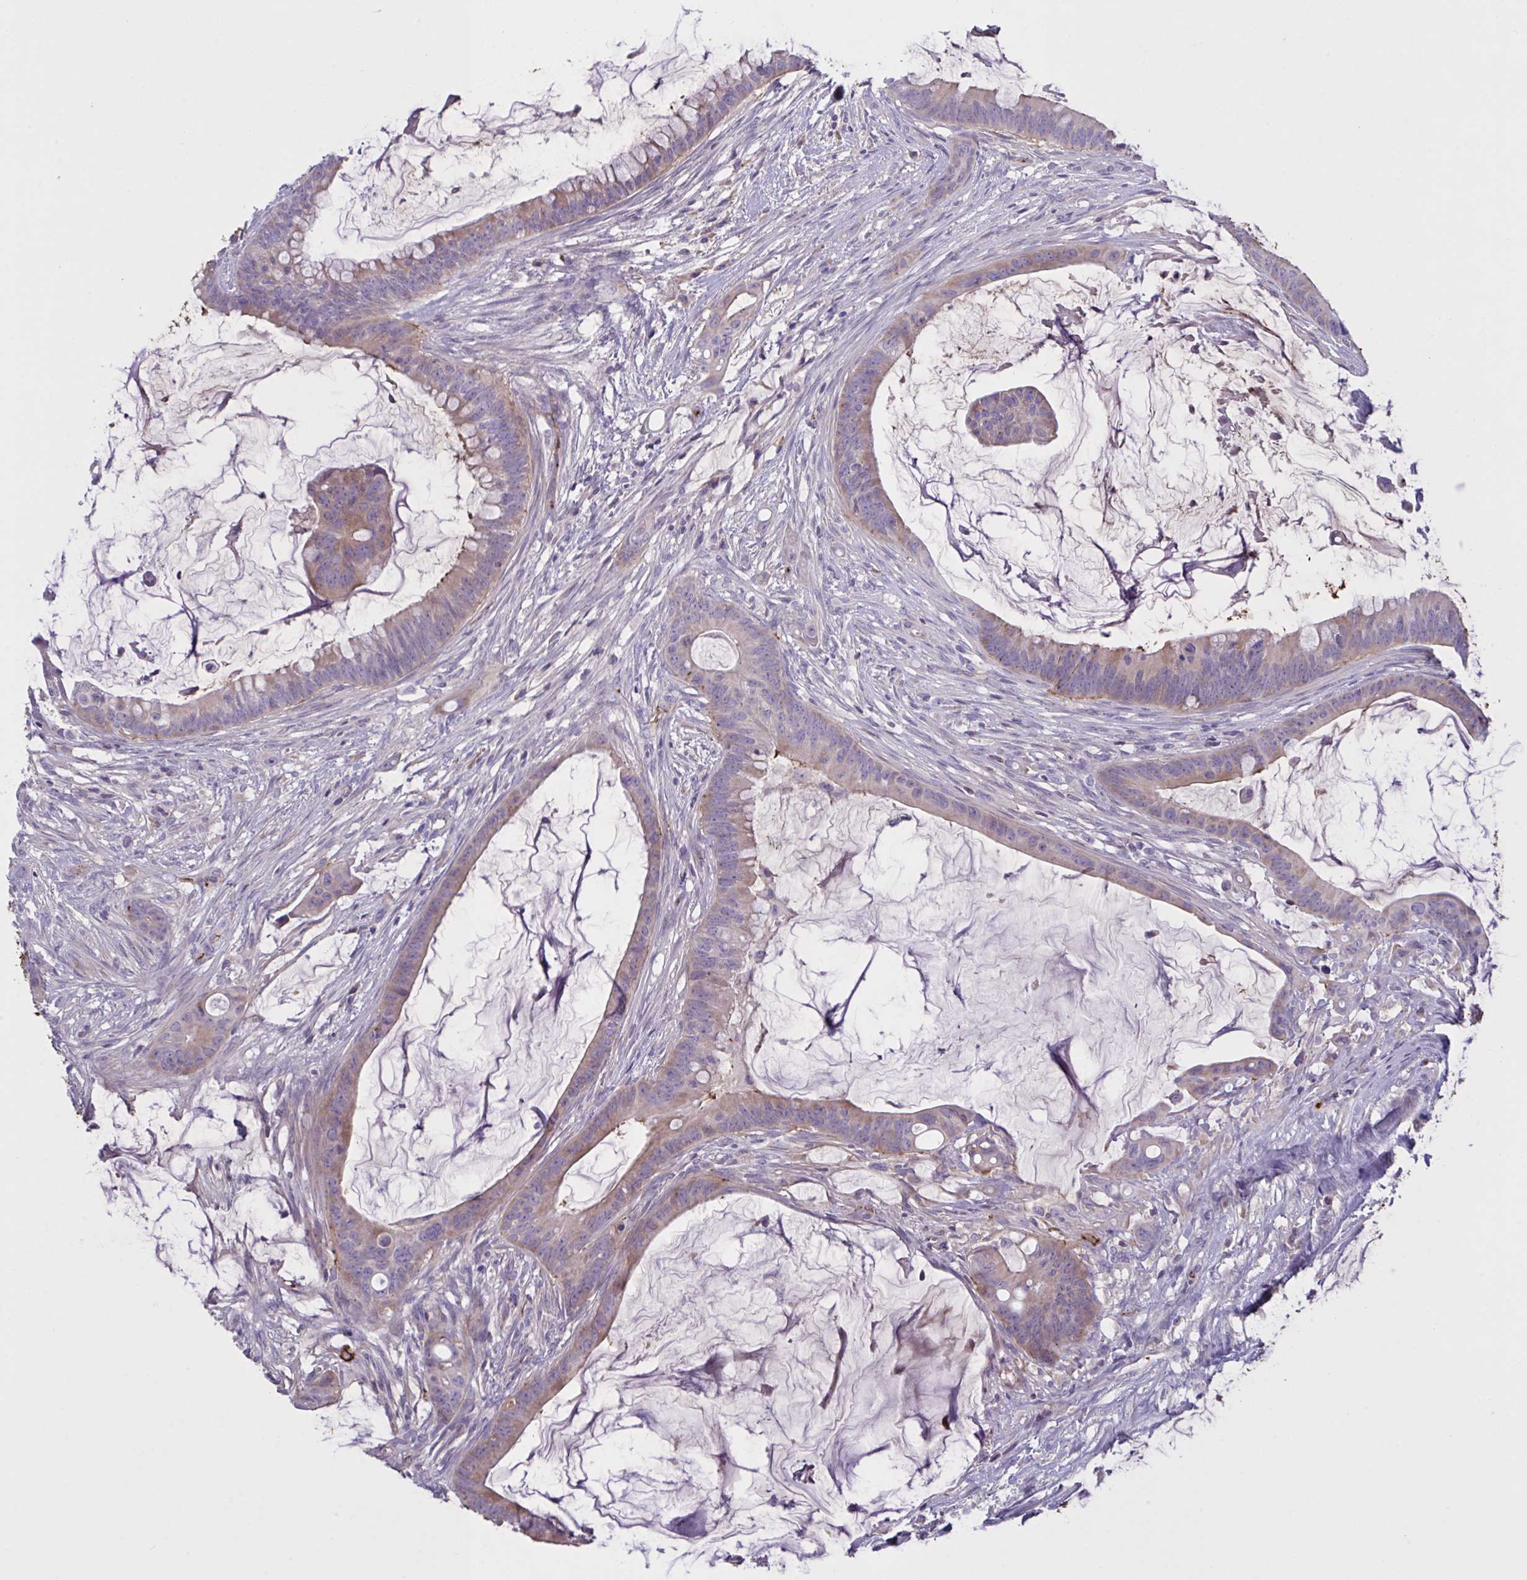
{"staining": {"intensity": "weak", "quantity": "<25%", "location": "cytoplasmic/membranous"}, "tissue": "colorectal cancer", "cell_type": "Tumor cells", "image_type": "cancer", "snomed": [{"axis": "morphology", "description": "Adenocarcinoma, NOS"}, {"axis": "topography", "description": "Colon"}], "caption": "This is an IHC image of human adenocarcinoma (colorectal). There is no expression in tumor cells.", "gene": "IL1R1", "patient": {"sex": "male", "age": 62}}